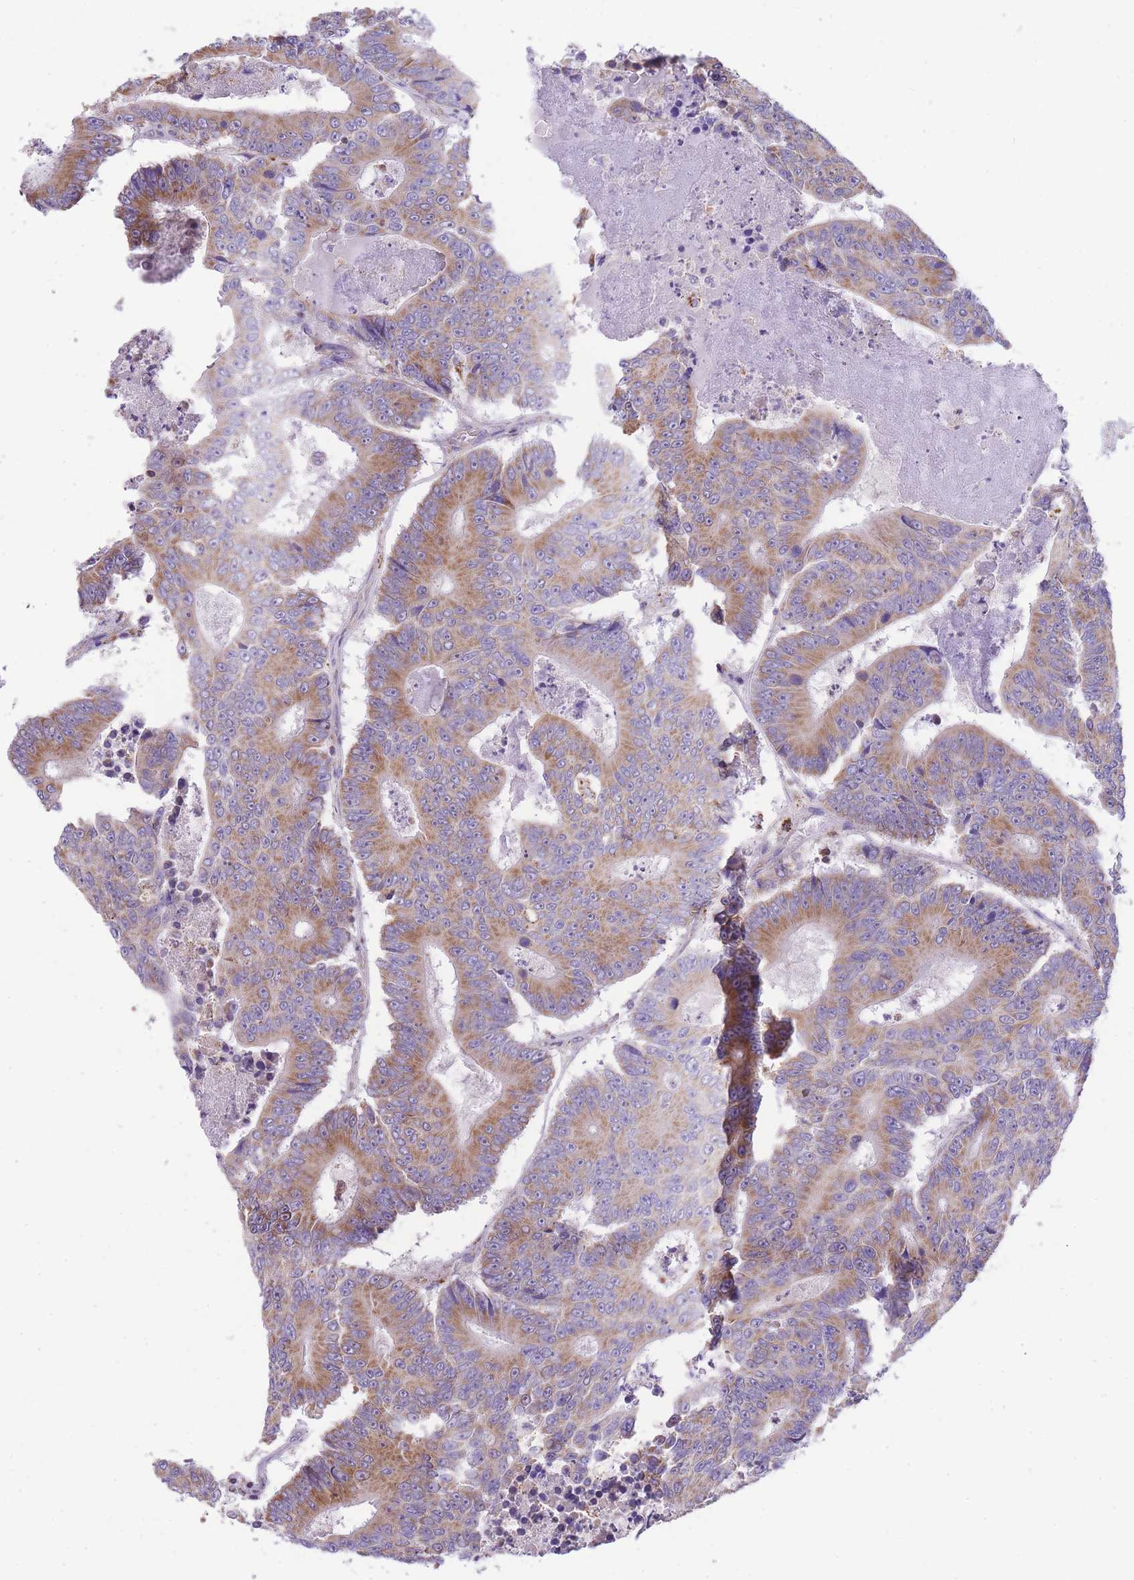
{"staining": {"intensity": "moderate", "quantity": ">75%", "location": "cytoplasmic/membranous"}, "tissue": "colorectal cancer", "cell_type": "Tumor cells", "image_type": "cancer", "snomed": [{"axis": "morphology", "description": "Adenocarcinoma, NOS"}, {"axis": "topography", "description": "Colon"}], "caption": "Colorectal cancer stained with a brown dye displays moderate cytoplasmic/membranous positive expression in approximately >75% of tumor cells.", "gene": "ST3GAL3", "patient": {"sex": "male", "age": 83}}